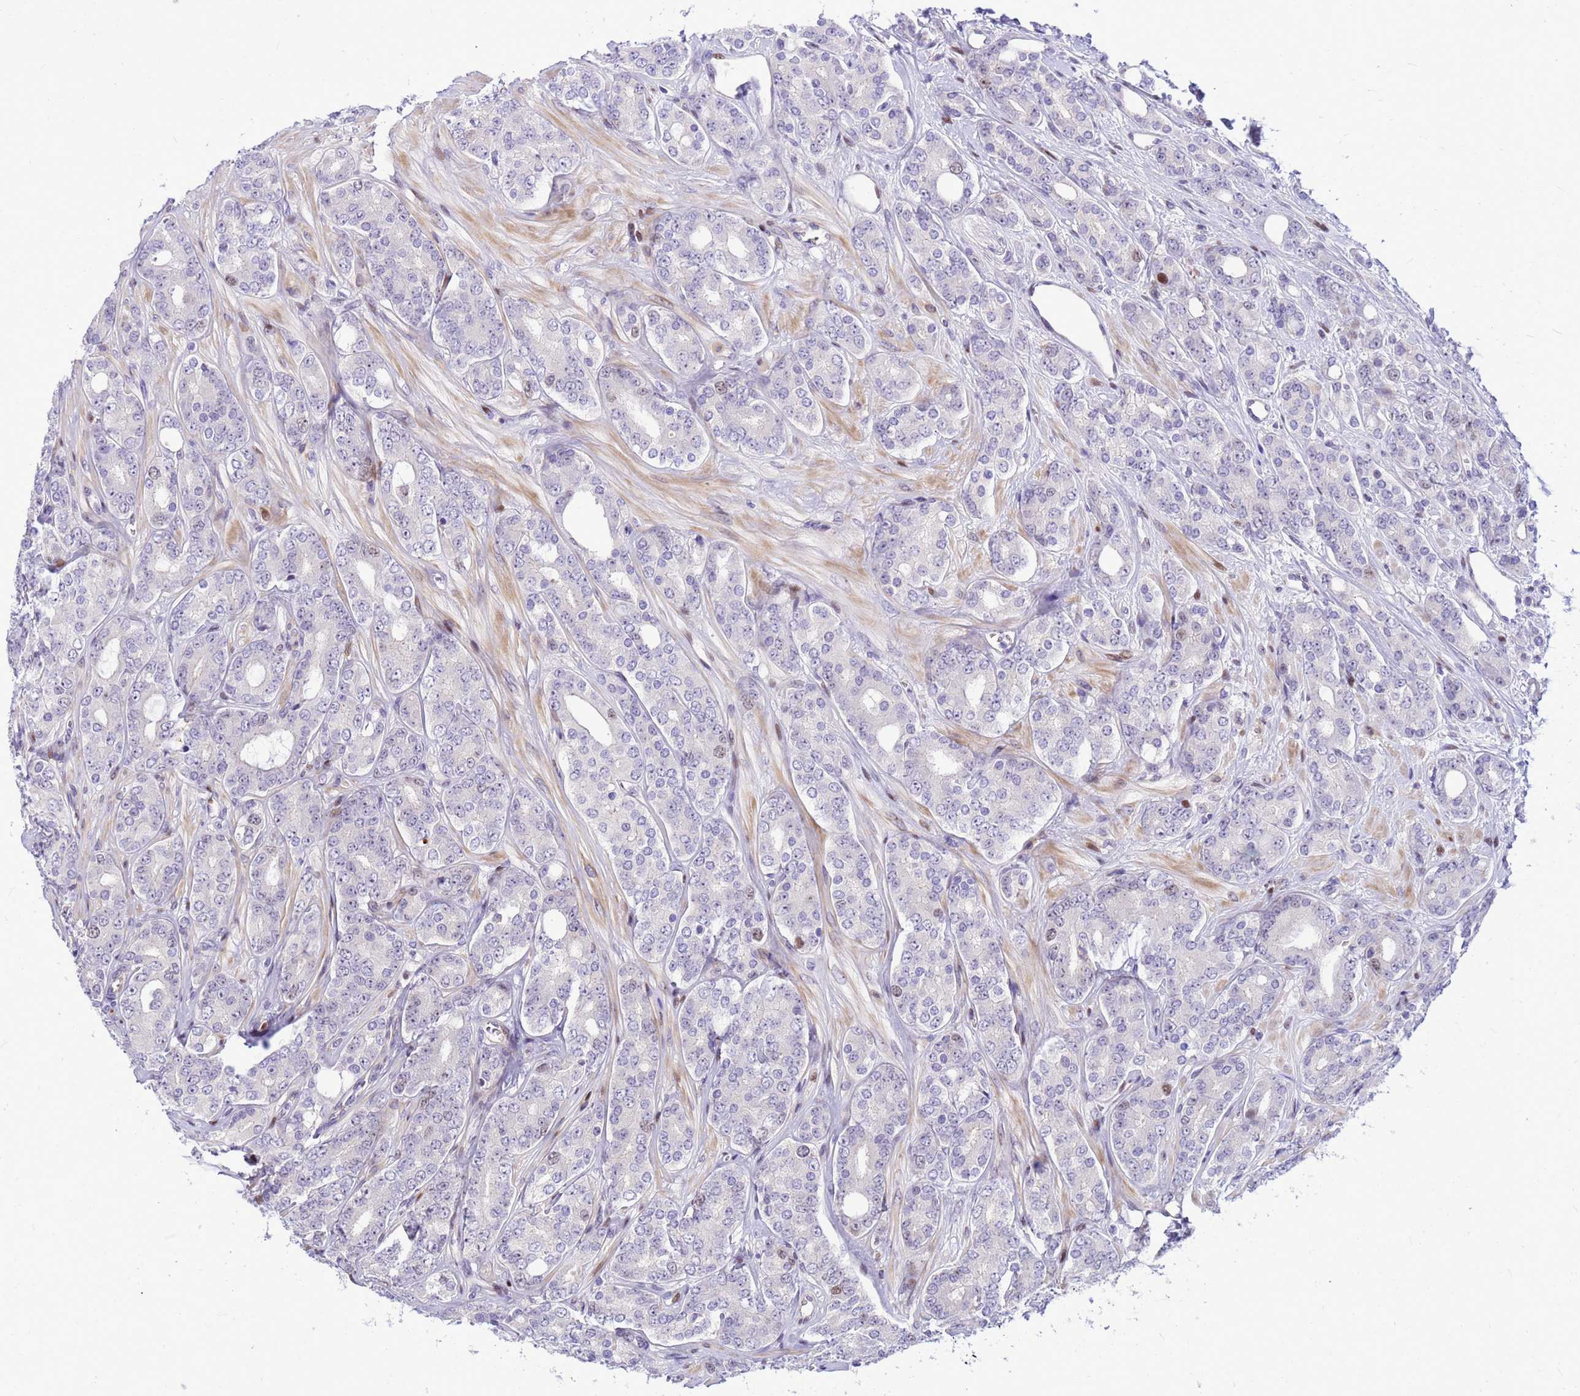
{"staining": {"intensity": "negative", "quantity": "none", "location": "none"}, "tissue": "prostate cancer", "cell_type": "Tumor cells", "image_type": "cancer", "snomed": [{"axis": "morphology", "description": "Adenocarcinoma, High grade"}, {"axis": "topography", "description": "Prostate"}], "caption": "This is an IHC histopathology image of human prostate cancer (adenocarcinoma (high-grade)). There is no expression in tumor cells.", "gene": "ADAMTS7", "patient": {"sex": "male", "age": 62}}